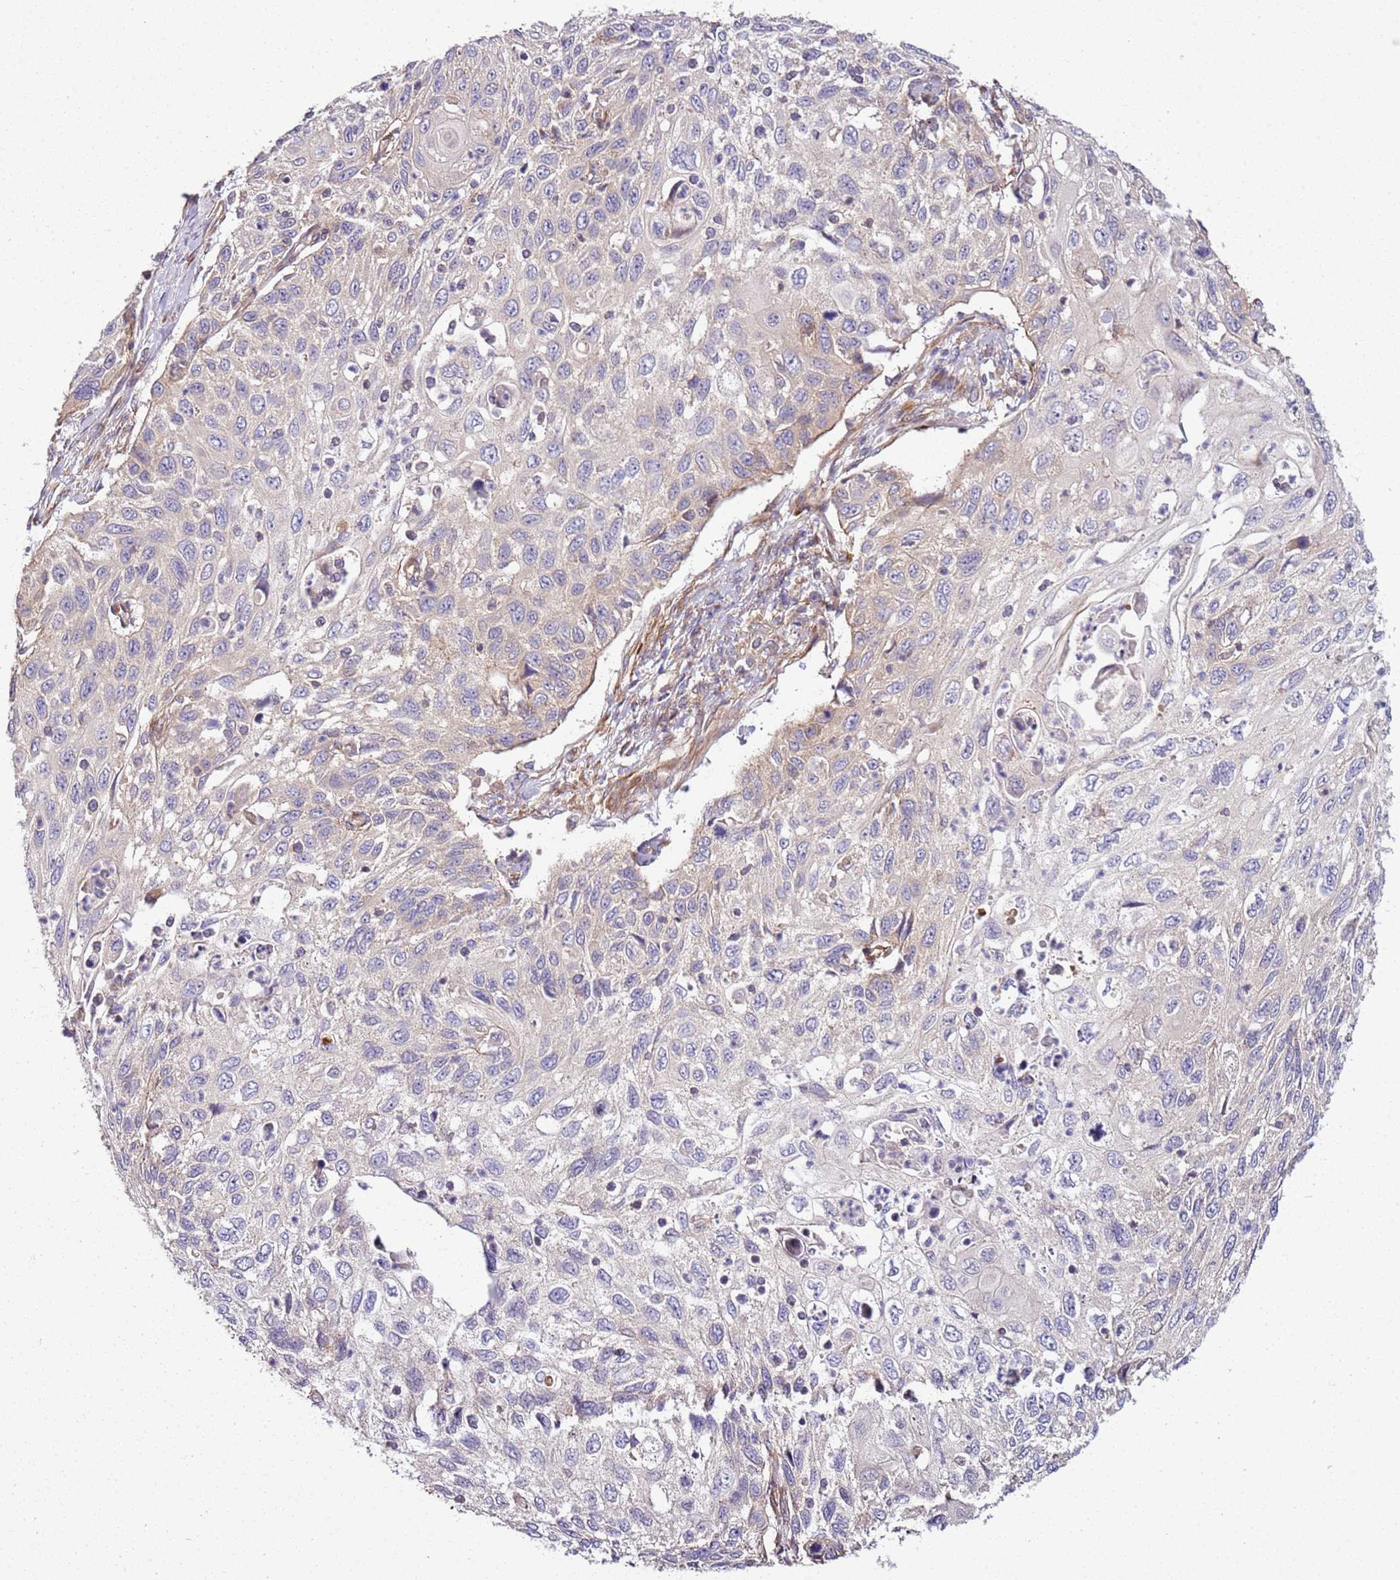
{"staining": {"intensity": "negative", "quantity": "none", "location": "none"}, "tissue": "cervical cancer", "cell_type": "Tumor cells", "image_type": "cancer", "snomed": [{"axis": "morphology", "description": "Squamous cell carcinoma, NOS"}, {"axis": "topography", "description": "Cervix"}], "caption": "Tumor cells are negative for brown protein staining in cervical squamous cell carcinoma.", "gene": "GNL1", "patient": {"sex": "female", "age": 70}}